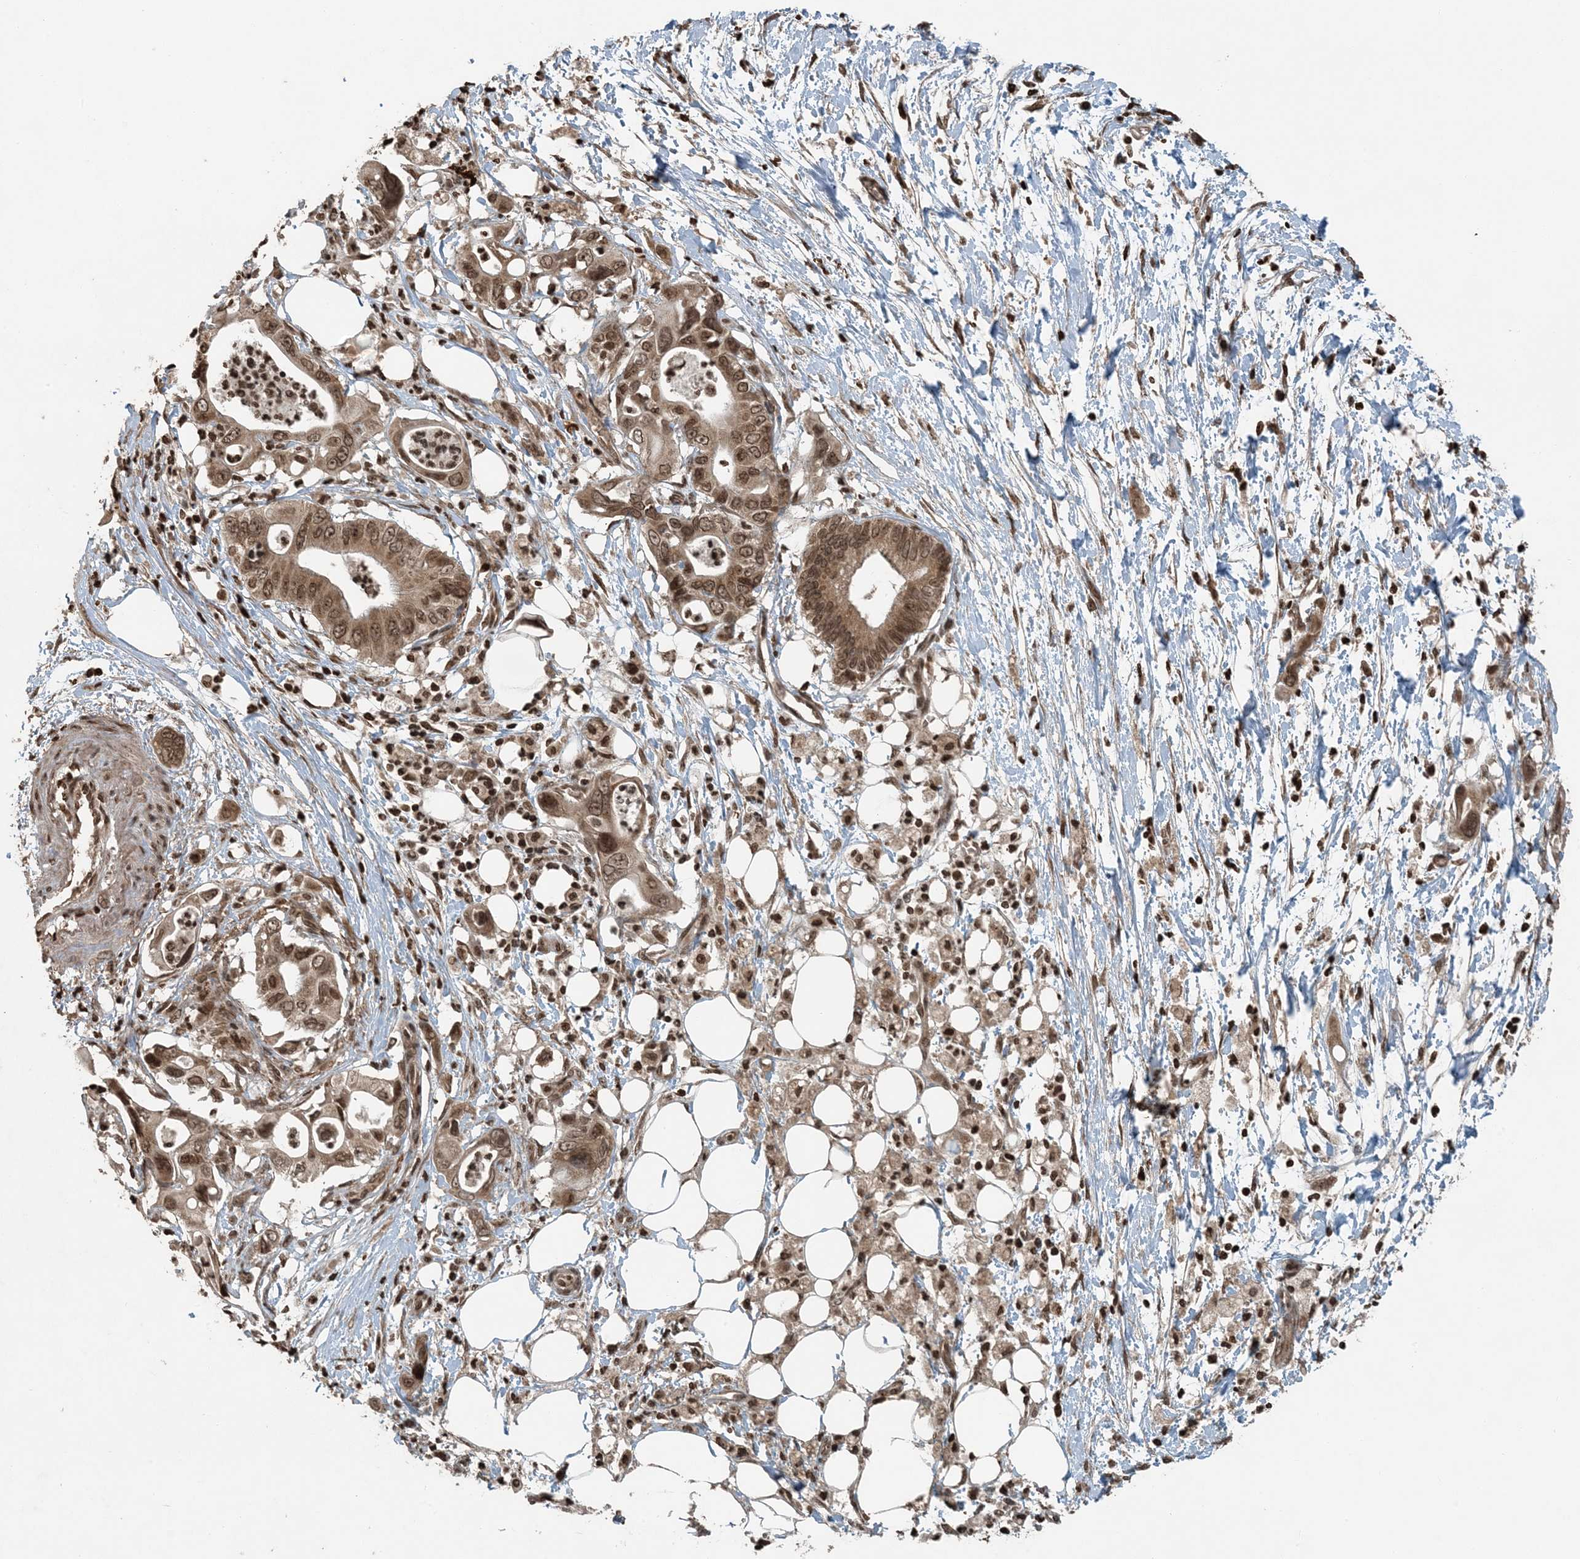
{"staining": {"intensity": "moderate", "quantity": ">75%", "location": "cytoplasmic/membranous,nuclear"}, "tissue": "pancreatic cancer", "cell_type": "Tumor cells", "image_type": "cancer", "snomed": [{"axis": "morphology", "description": "Adenocarcinoma, NOS"}, {"axis": "topography", "description": "Pancreas"}], "caption": "Pancreatic cancer stained for a protein (brown) exhibits moderate cytoplasmic/membranous and nuclear positive expression in about >75% of tumor cells.", "gene": "ZFAND2B", "patient": {"sex": "male", "age": 66}}